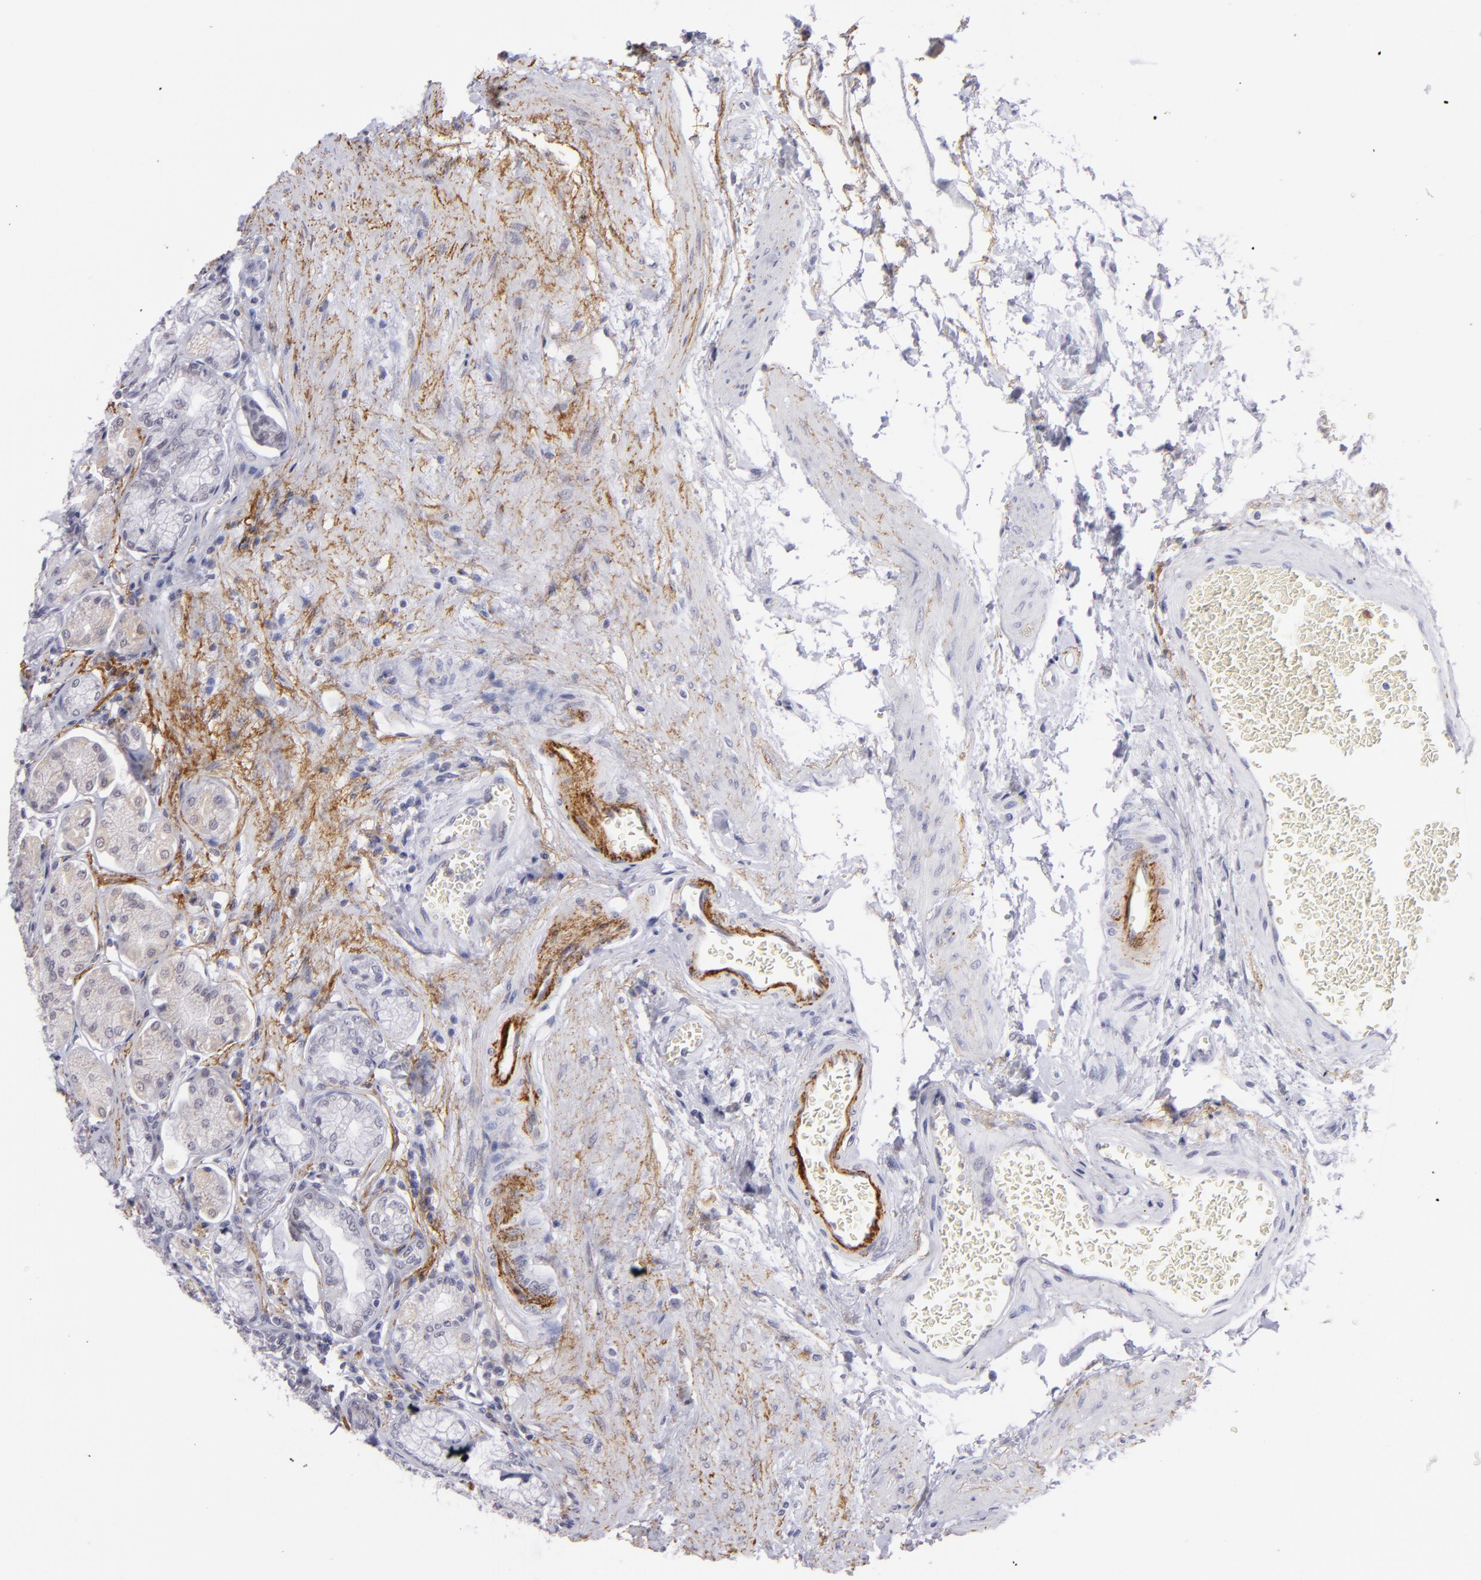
{"staining": {"intensity": "weak", "quantity": "<25%", "location": "cytoplasmic/membranous"}, "tissue": "stomach", "cell_type": "Glandular cells", "image_type": "normal", "snomed": [{"axis": "morphology", "description": "Normal tissue, NOS"}, {"axis": "topography", "description": "Stomach"}, {"axis": "topography", "description": "Stomach, lower"}], "caption": "Immunohistochemistry (IHC) micrograph of unremarkable stomach stained for a protein (brown), which reveals no expression in glandular cells.", "gene": "RXRG", "patient": {"sex": "male", "age": 76}}